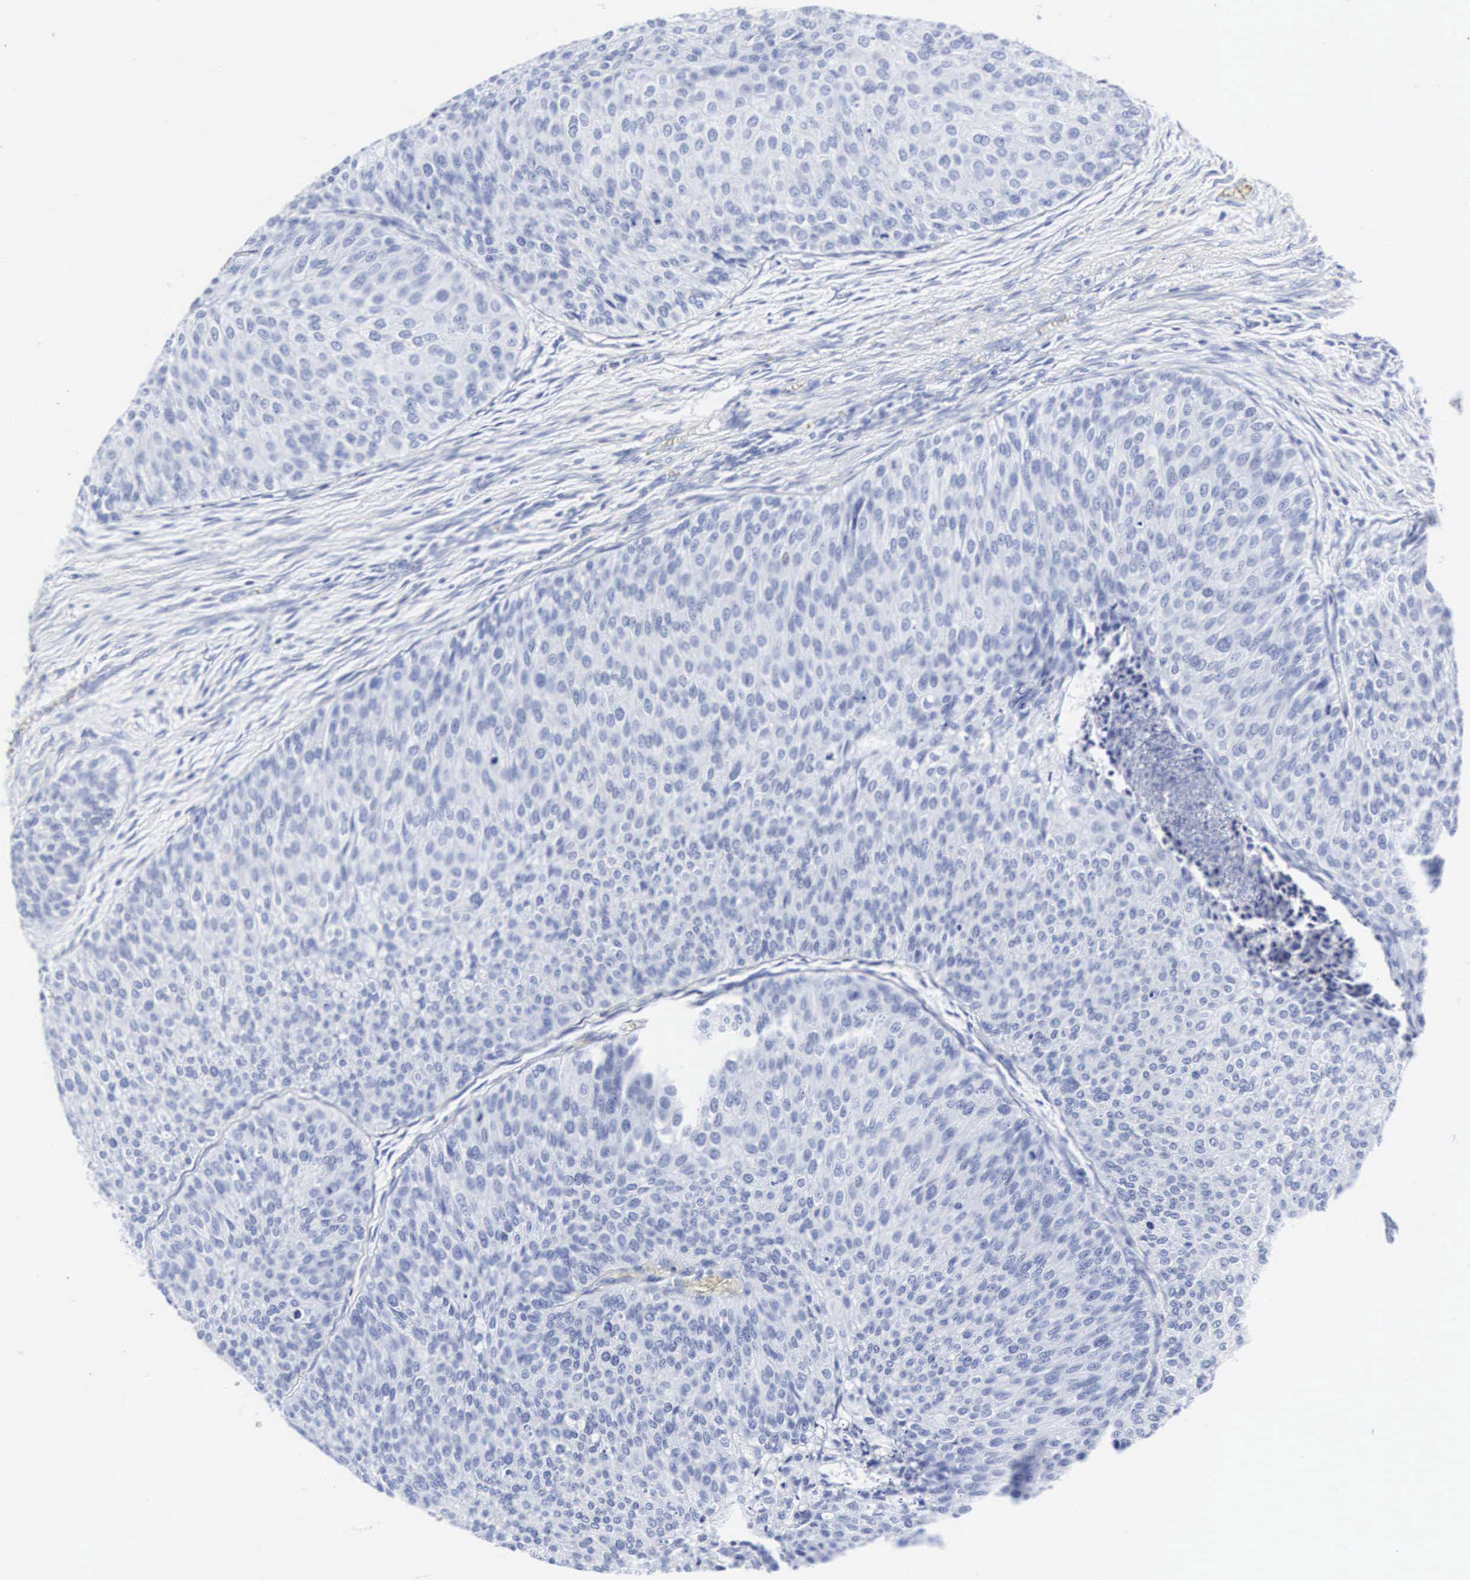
{"staining": {"intensity": "negative", "quantity": "none", "location": "none"}, "tissue": "urothelial cancer", "cell_type": "Tumor cells", "image_type": "cancer", "snomed": [{"axis": "morphology", "description": "Urothelial carcinoma, Low grade"}, {"axis": "topography", "description": "Urinary bladder"}], "caption": "Photomicrograph shows no protein positivity in tumor cells of urothelial cancer tissue.", "gene": "INS", "patient": {"sex": "male", "age": 84}}